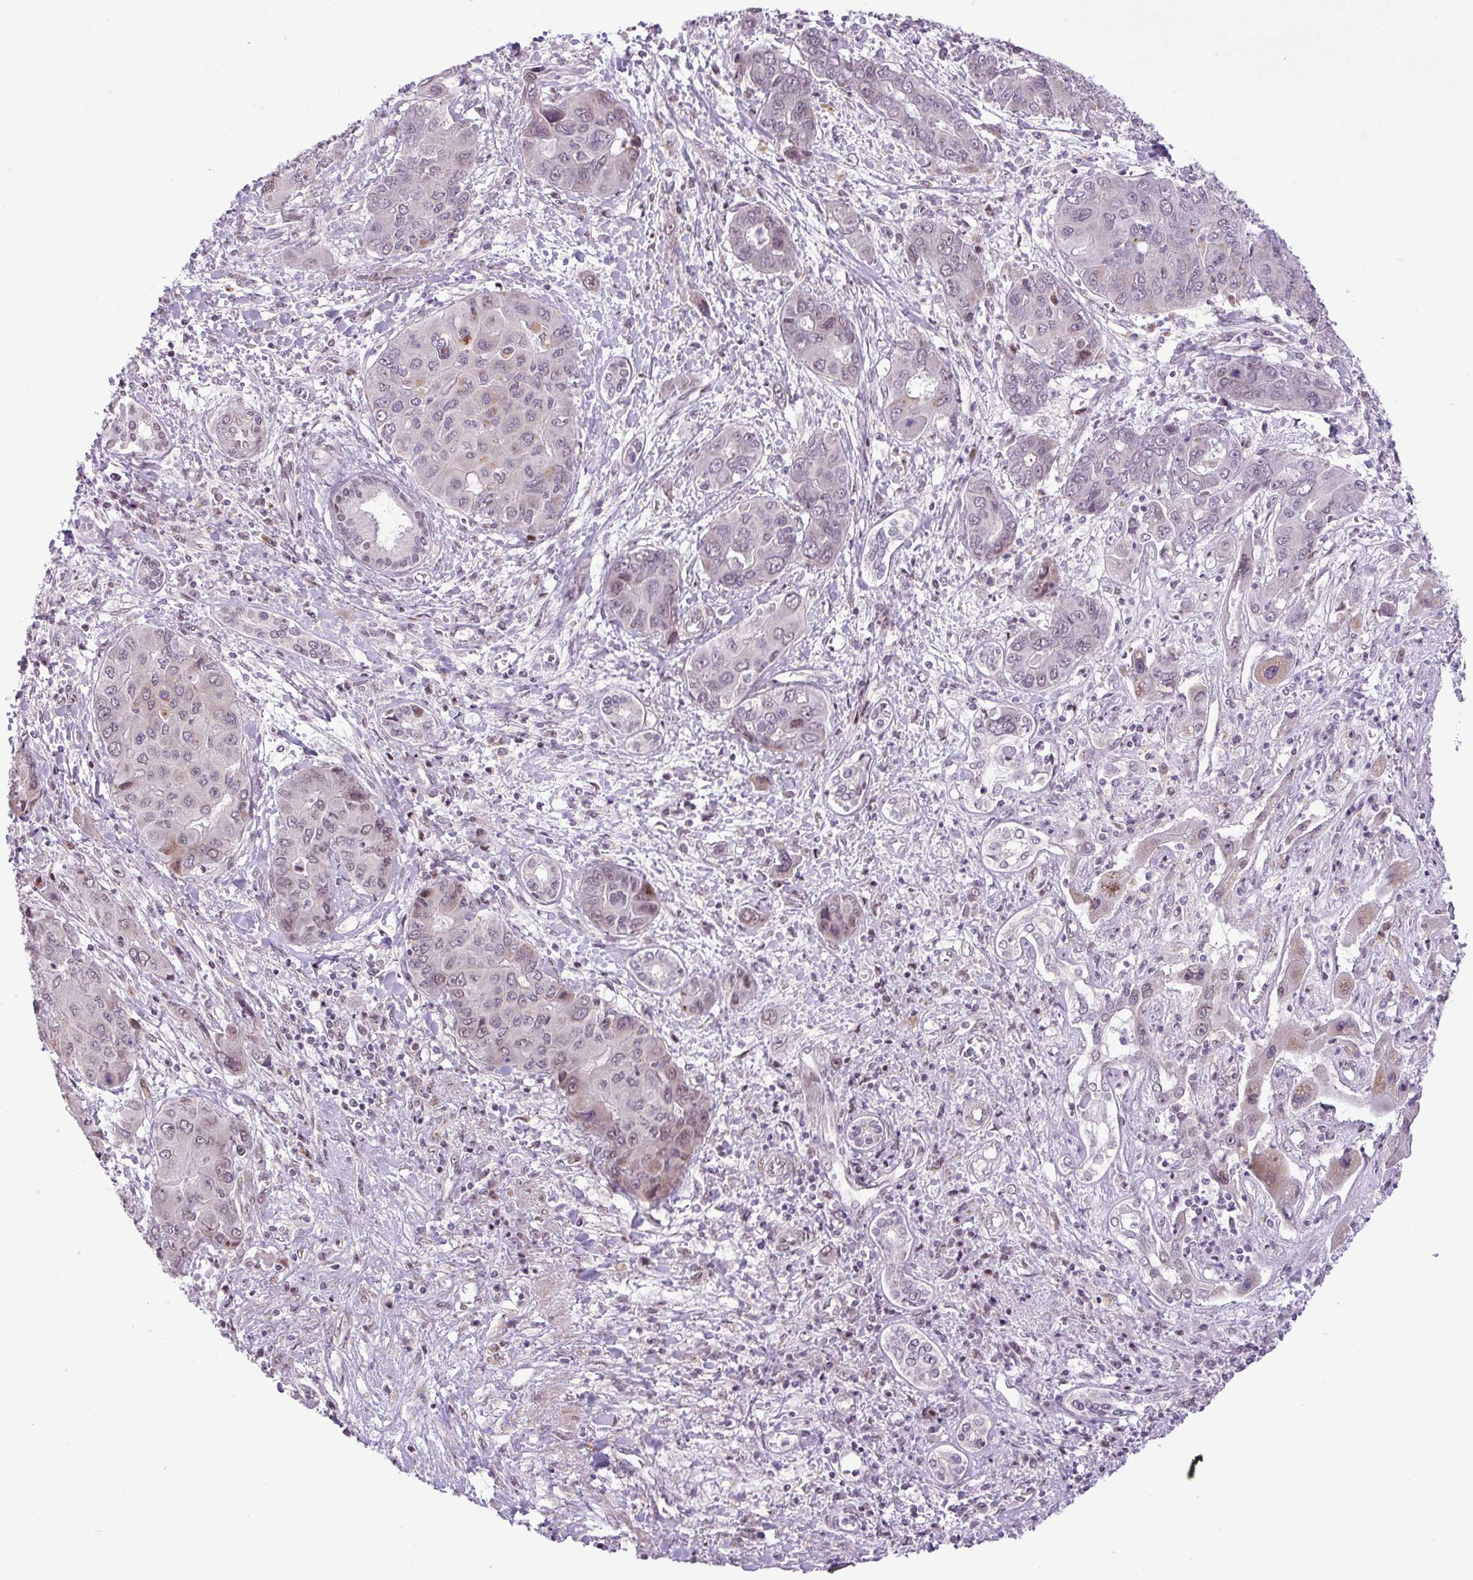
{"staining": {"intensity": "weak", "quantity": "<25%", "location": "nuclear"}, "tissue": "liver cancer", "cell_type": "Tumor cells", "image_type": "cancer", "snomed": [{"axis": "morphology", "description": "Cholangiocarcinoma"}, {"axis": "topography", "description": "Liver"}], "caption": "Immunohistochemistry image of liver cholangiocarcinoma stained for a protein (brown), which exhibits no positivity in tumor cells.", "gene": "ZNF354A", "patient": {"sex": "male", "age": 67}}